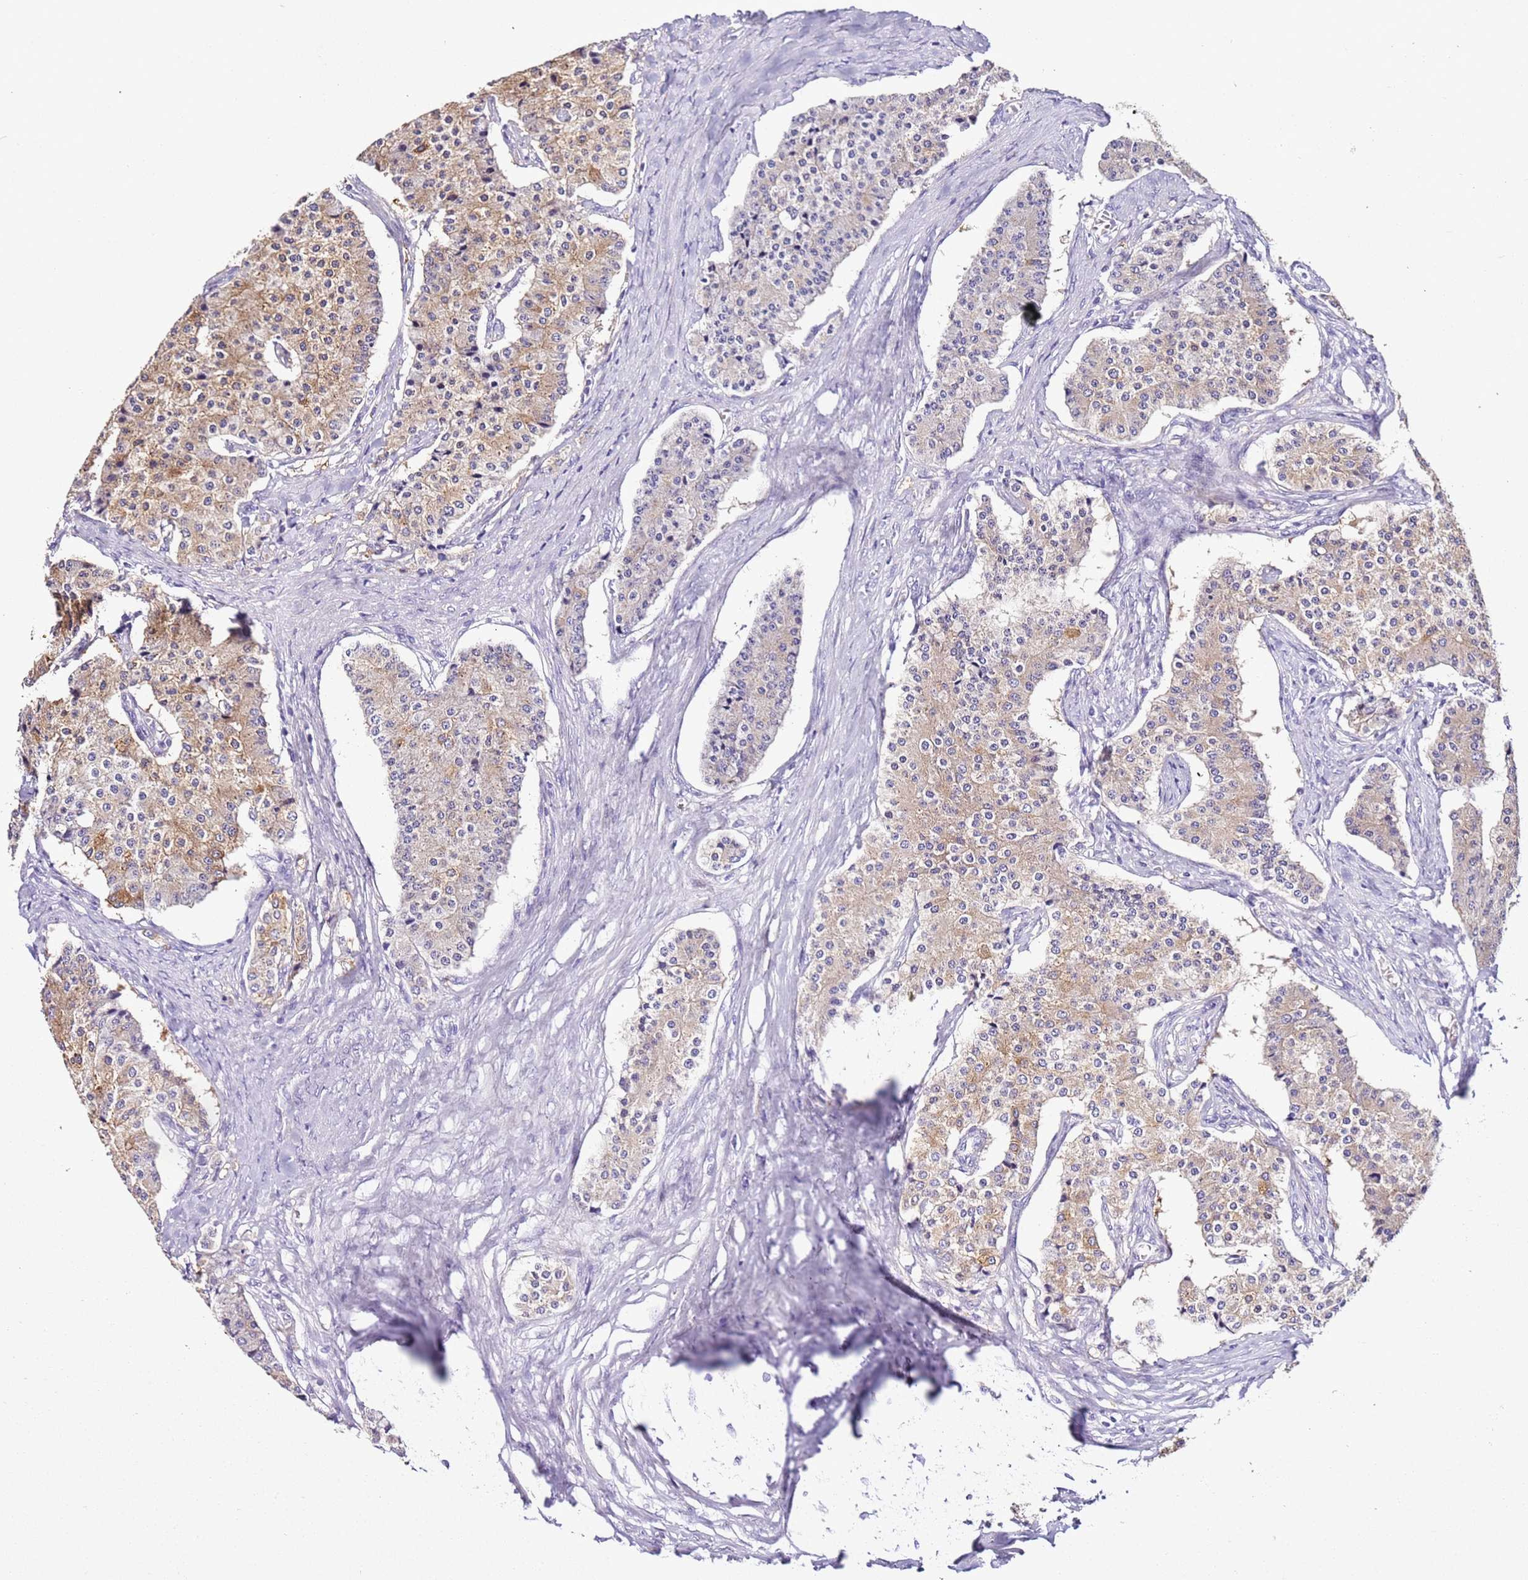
{"staining": {"intensity": "weak", "quantity": ">75%", "location": "cytoplasmic/membranous"}, "tissue": "carcinoid", "cell_type": "Tumor cells", "image_type": "cancer", "snomed": [{"axis": "morphology", "description": "Carcinoid, malignant, NOS"}, {"axis": "topography", "description": "Colon"}], "caption": "DAB immunohistochemical staining of malignant carcinoid demonstrates weak cytoplasmic/membranous protein expression in approximately >75% of tumor cells. The staining is performed using DAB brown chromogen to label protein expression. The nuclei are counter-stained blue using hematoxylin.", "gene": "HGD", "patient": {"sex": "female", "age": 52}}